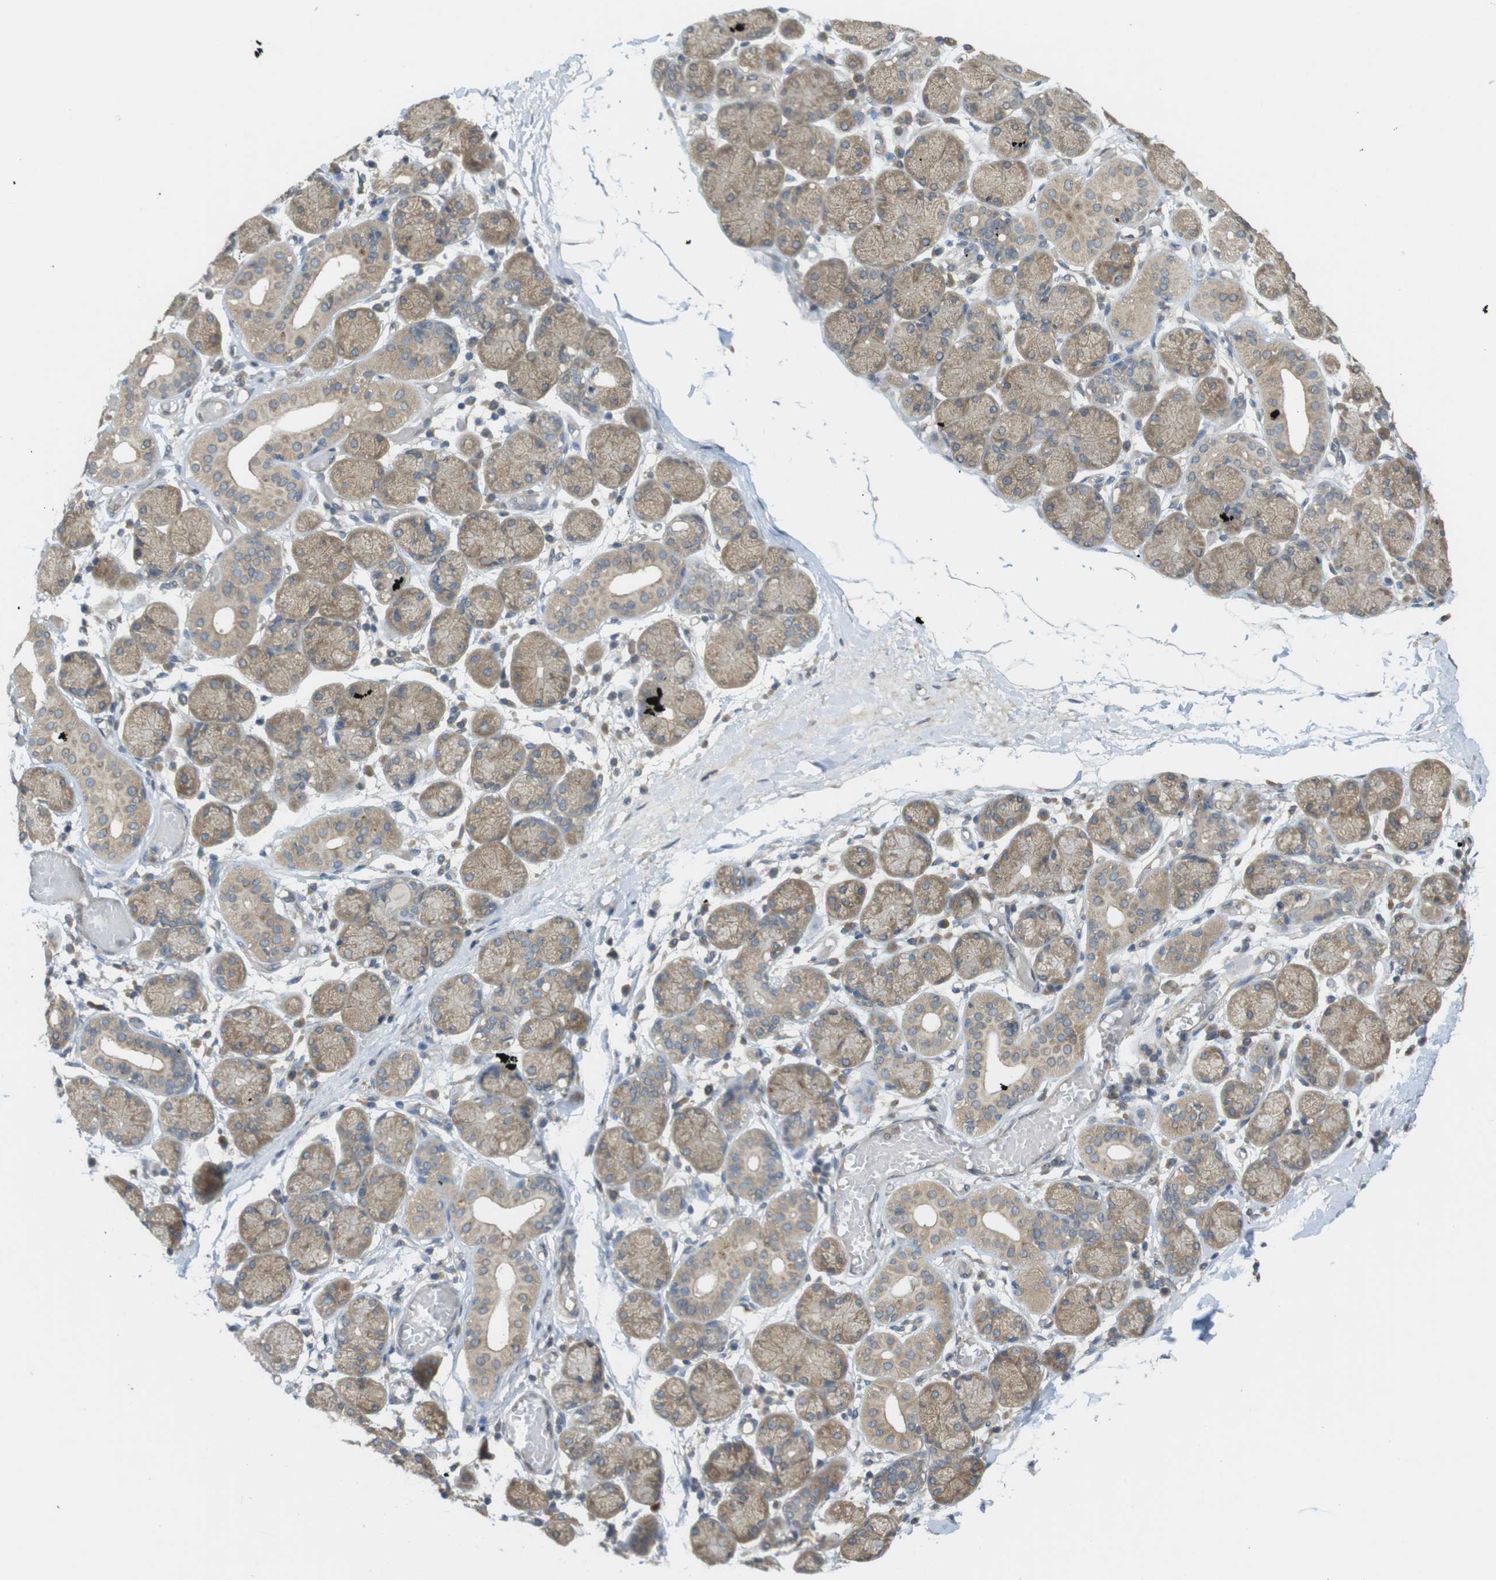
{"staining": {"intensity": "weak", "quantity": ">75%", "location": "cytoplasmic/membranous"}, "tissue": "salivary gland", "cell_type": "Glandular cells", "image_type": "normal", "snomed": [{"axis": "morphology", "description": "Normal tissue, NOS"}, {"axis": "topography", "description": "Salivary gland"}], "caption": "Brown immunohistochemical staining in benign human salivary gland exhibits weak cytoplasmic/membranous positivity in about >75% of glandular cells. (Stains: DAB (3,3'-diaminobenzidine) in brown, nuclei in blue, Microscopy: brightfield microscopy at high magnification).", "gene": "KIF5B", "patient": {"sex": "female", "age": 24}}